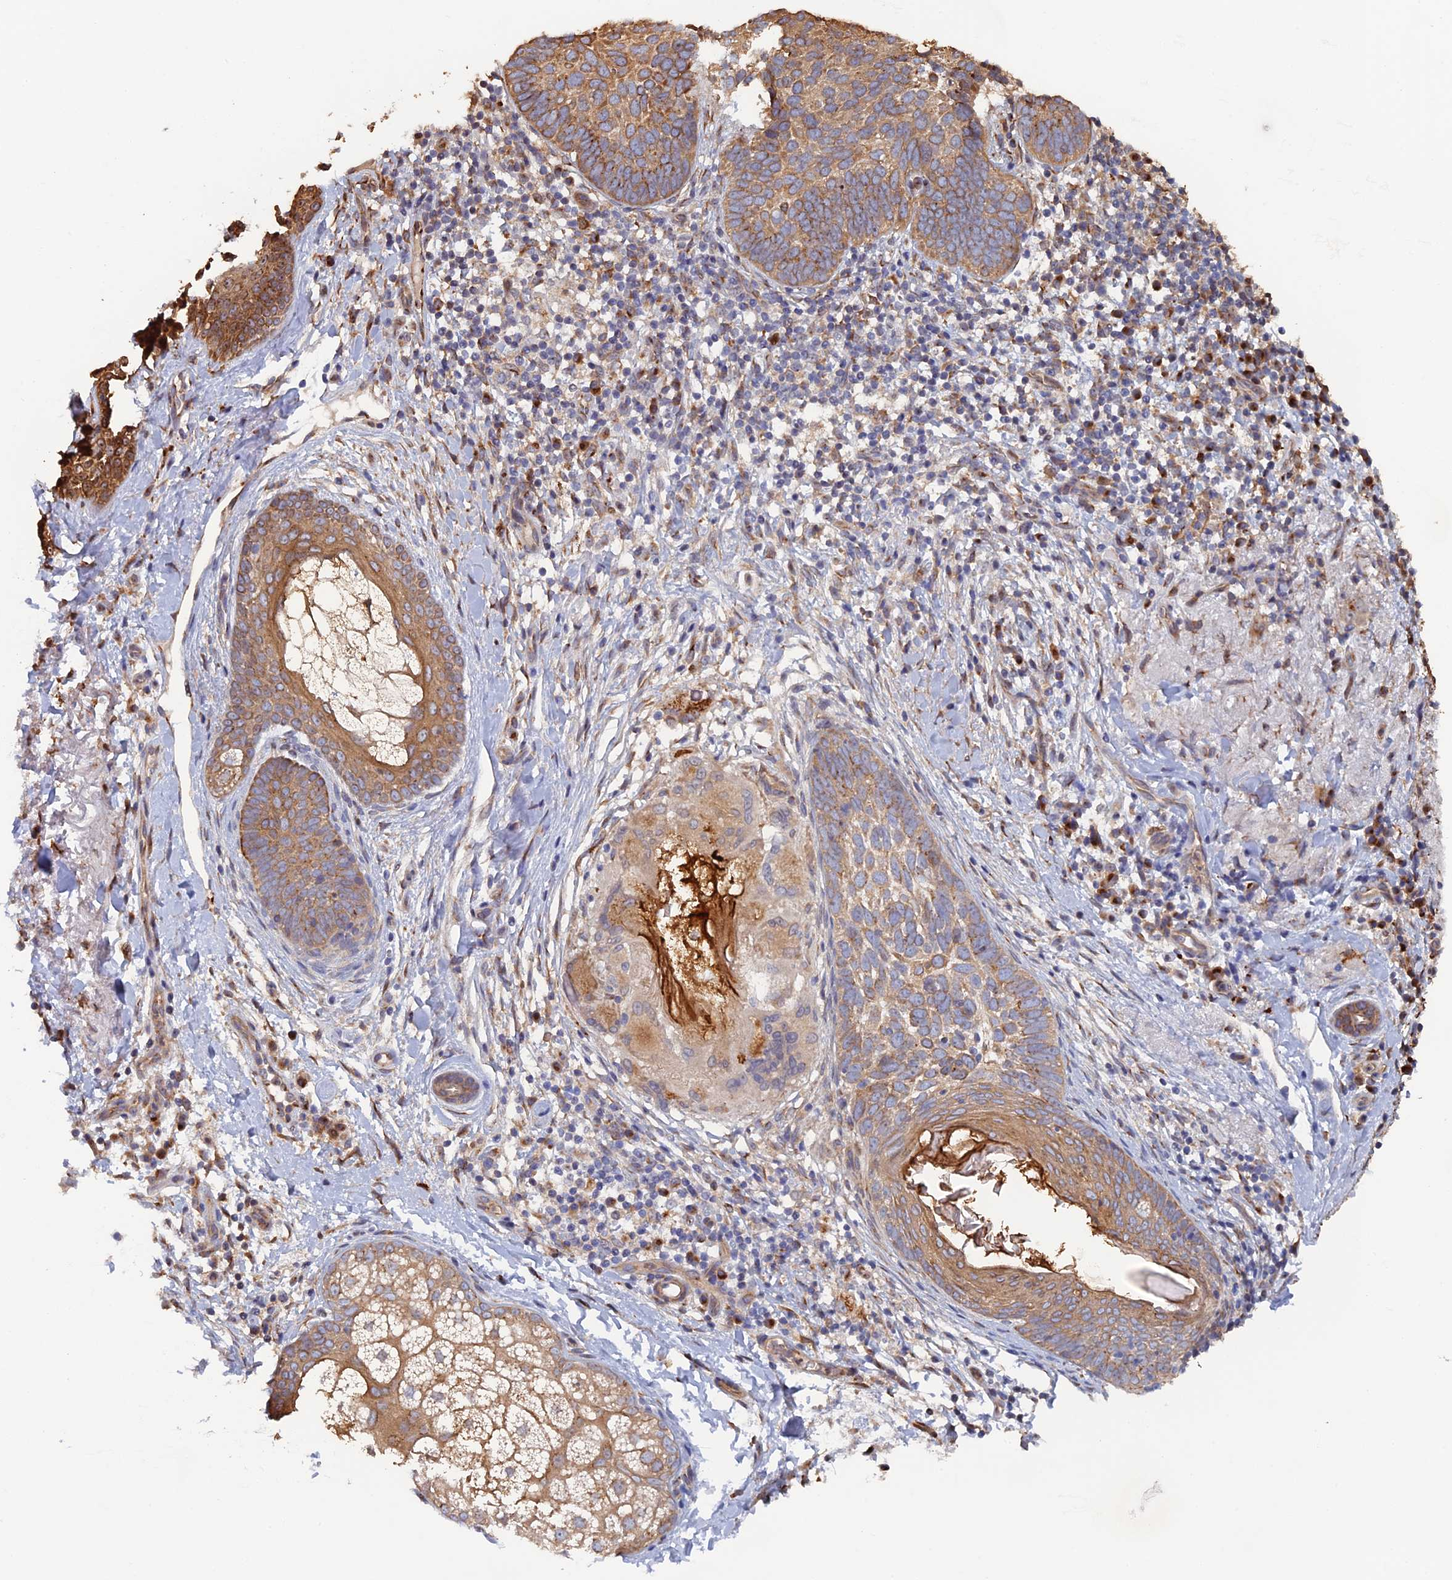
{"staining": {"intensity": "moderate", "quantity": ">75%", "location": "cytoplasmic/membranous"}, "tissue": "skin cancer", "cell_type": "Tumor cells", "image_type": "cancer", "snomed": [{"axis": "morphology", "description": "Basal cell carcinoma"}, {"axis": "topography", "description": "Skin"}], "caption": "Skin basal cell carcinoma was stained to show a protein in brown. There is medium levels of moderate cytoplasmic/membranous staining in approximately >75% of tumor cells.", "gene": "VPS37C", "patient": {"sex": "male", "age": 85}}